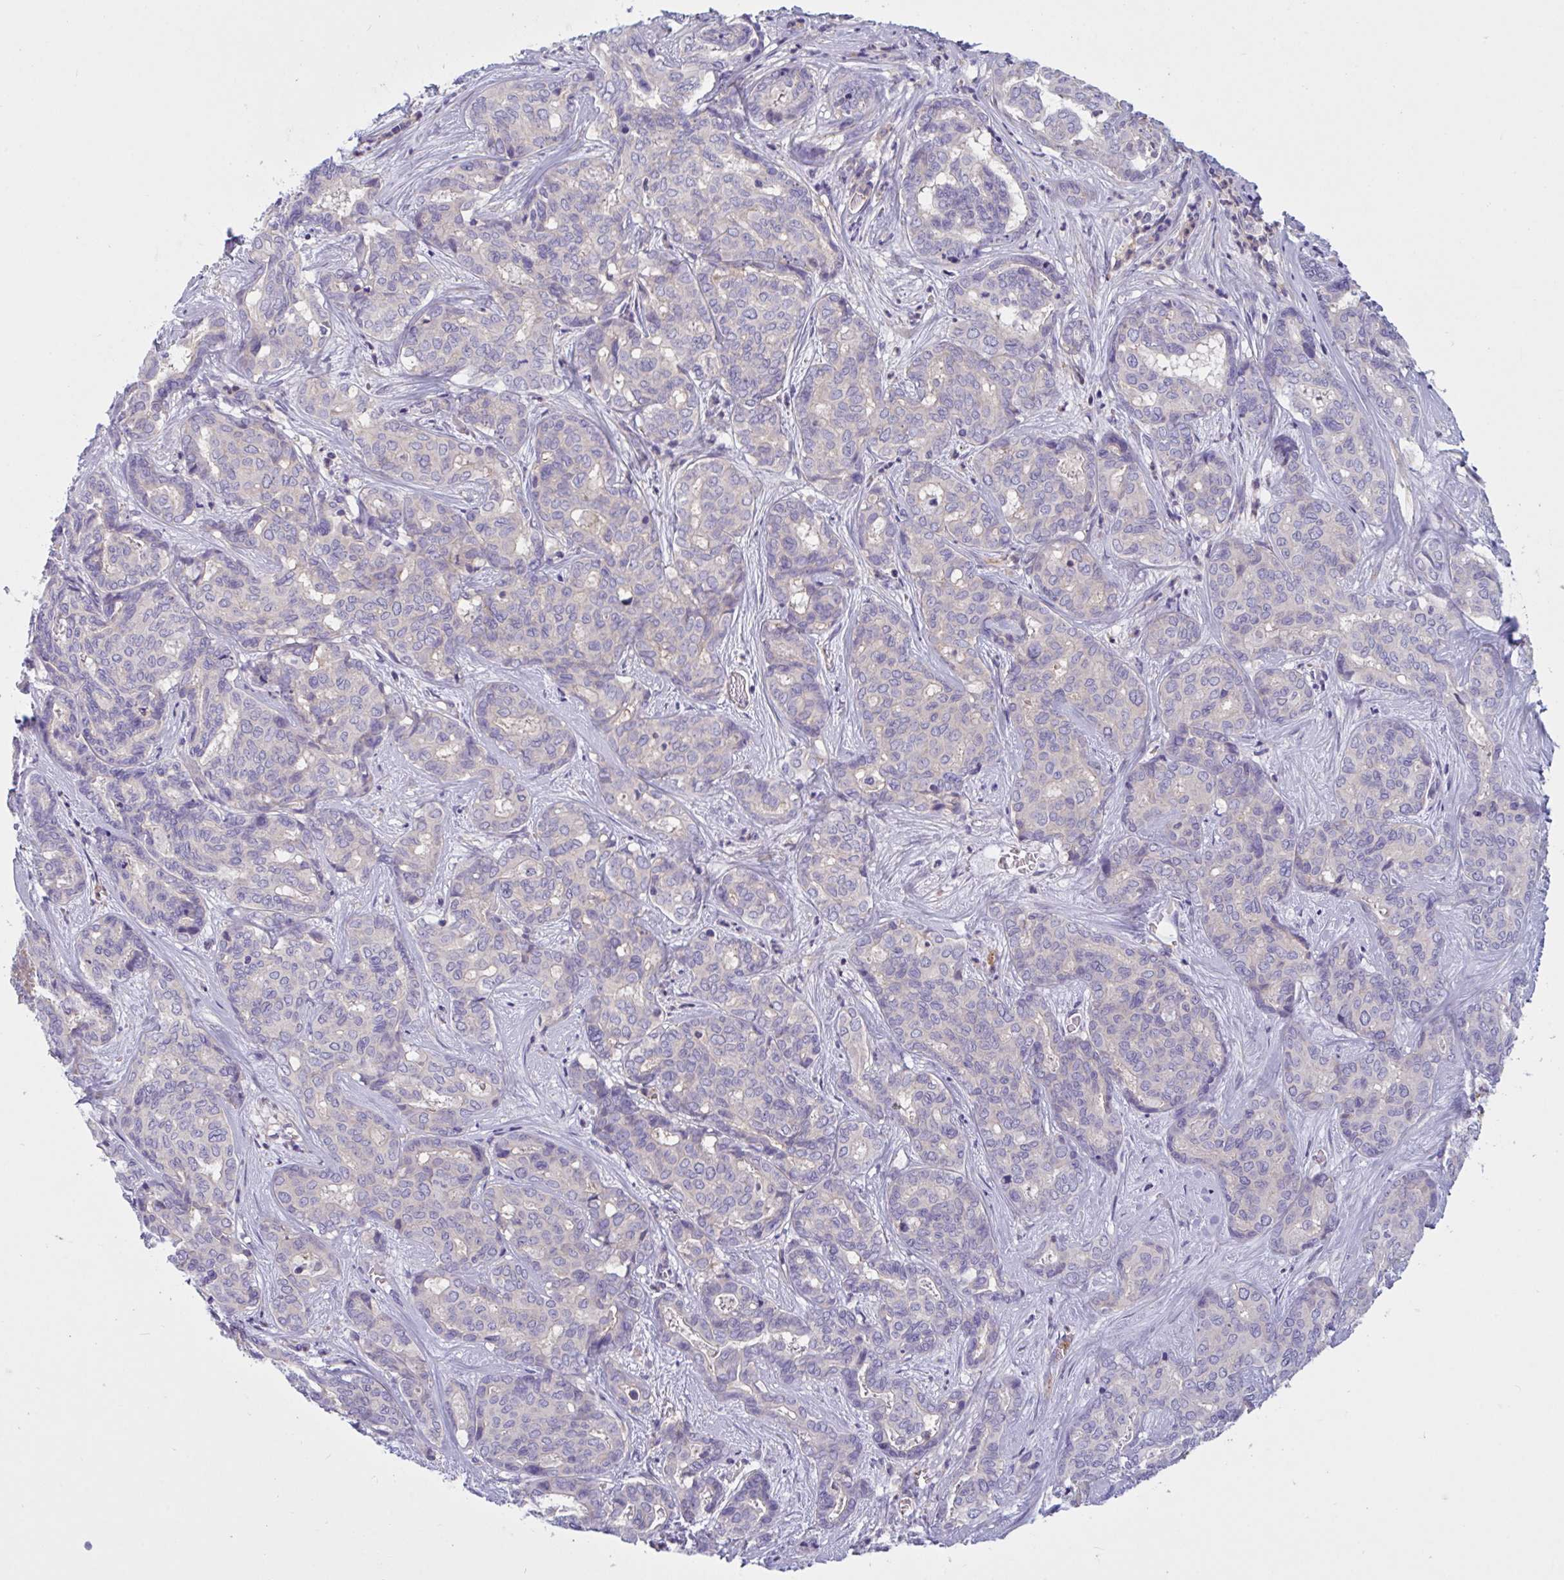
{"staining": {"intensity": "negative", "quantity": "none", "location": "none"}, "tissue": "liver cancer", "cell_type": "Tumor cells", "image_type": "cancer", "snomed": [{"axis": "morphology", "description": "Cholangiocarcinoma"}, {"axis": "topography", "description": "Liver"}], "caption": "A high-resolution micrograph shows immunohistochemistry staining of liver cholangiocarcinoma, which demonstrates no significant positivity in tumor cells.", "gene": "OXLD1", "patient": {"sex": "female", "age": 64}}